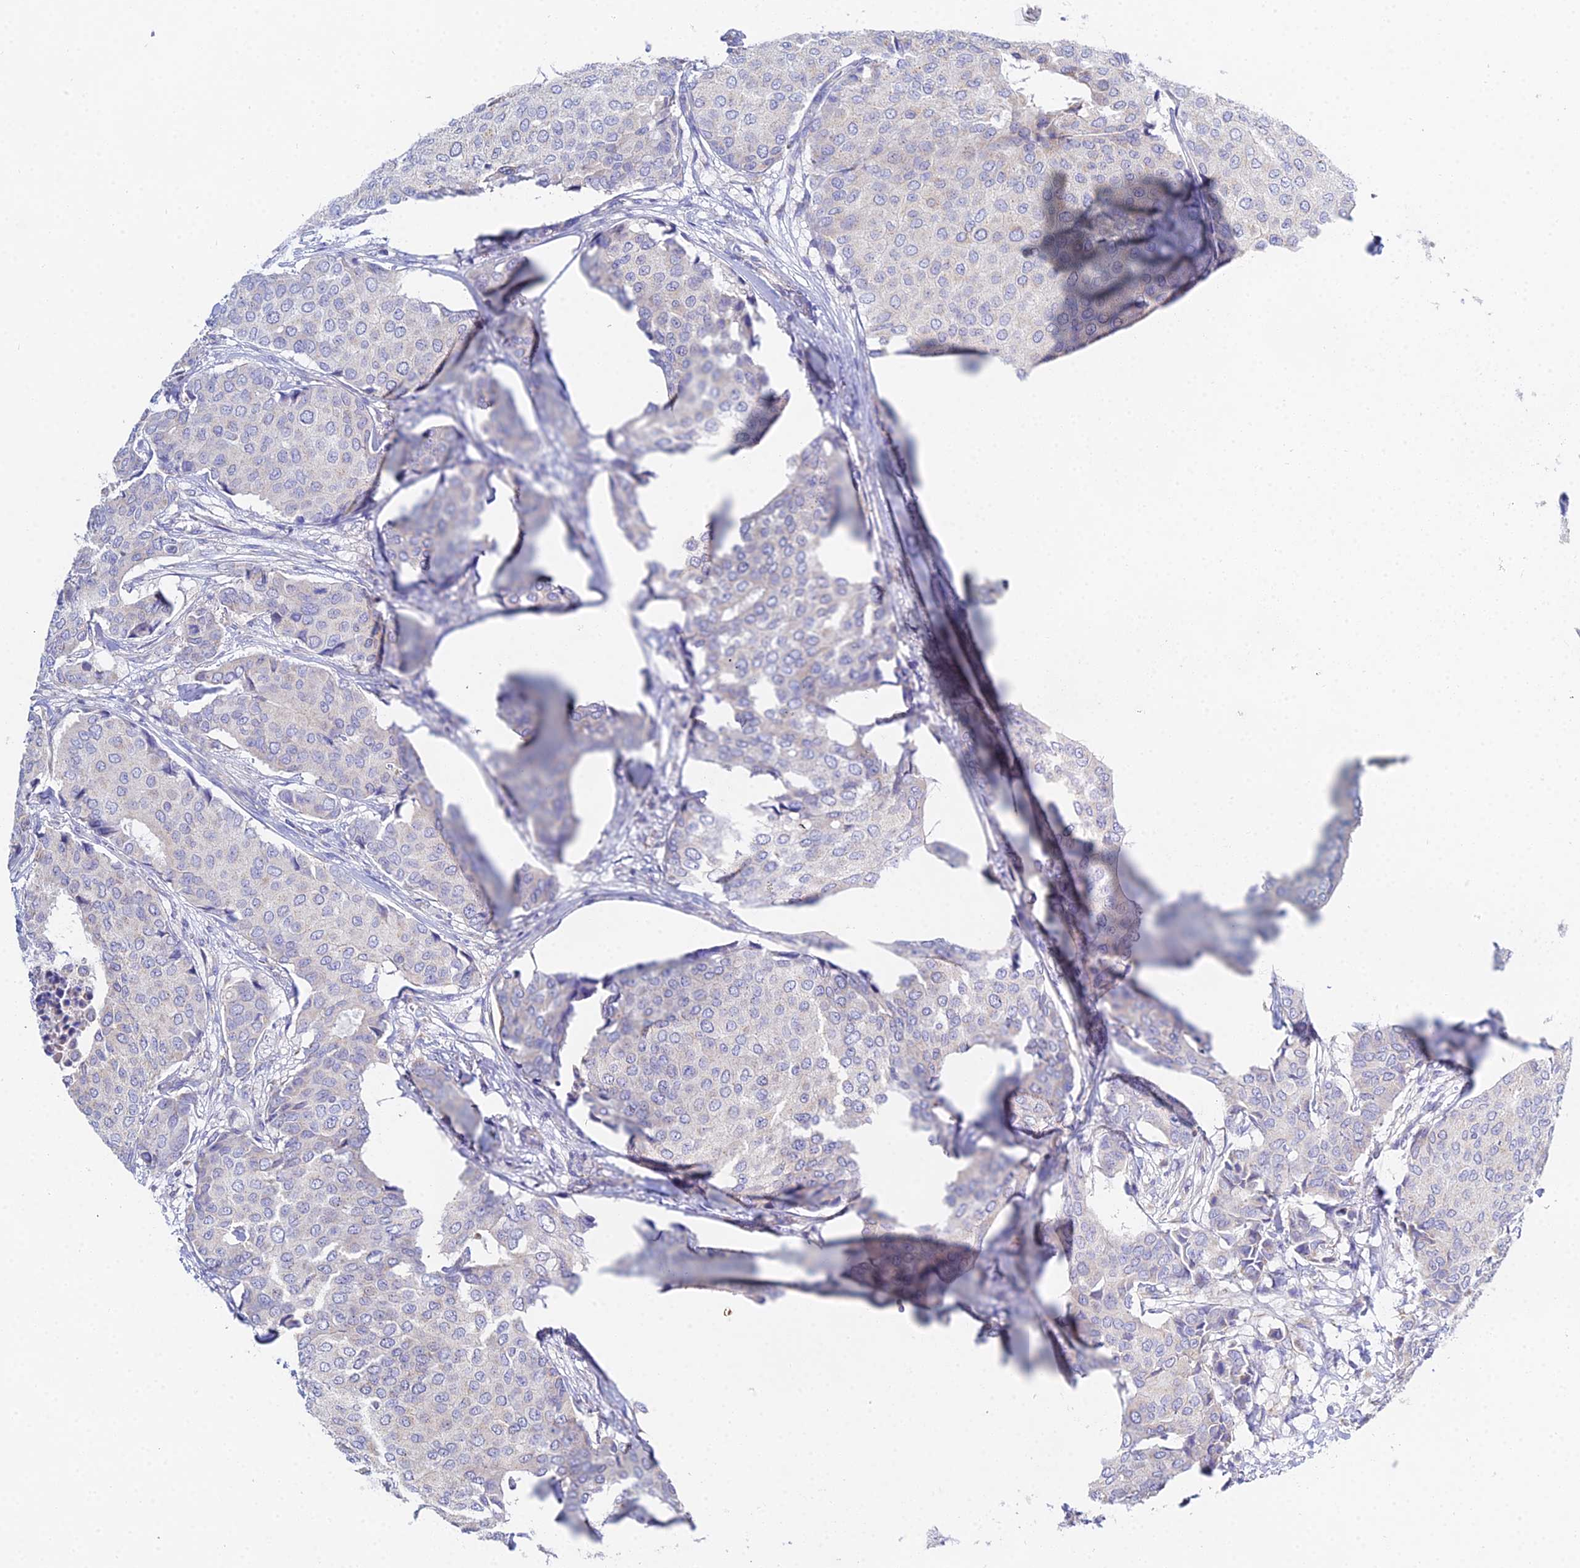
{"staining": {"intensity": "negative", "quantity": "none", "location": "none"}, "tissue": "breast cancer", "cell_type": "Tumor cells", "image_type": "cancer", "snomed": [{"axis": "morphology", "description": "Duct carcinoma"}, {"axis": "topography", "description": "Breast"}], "caption": "There is no significant expression in tumor cells of breast cancer.", "gene": "PPP2R2C", "patient": {"sex": "female", "age": 75}}